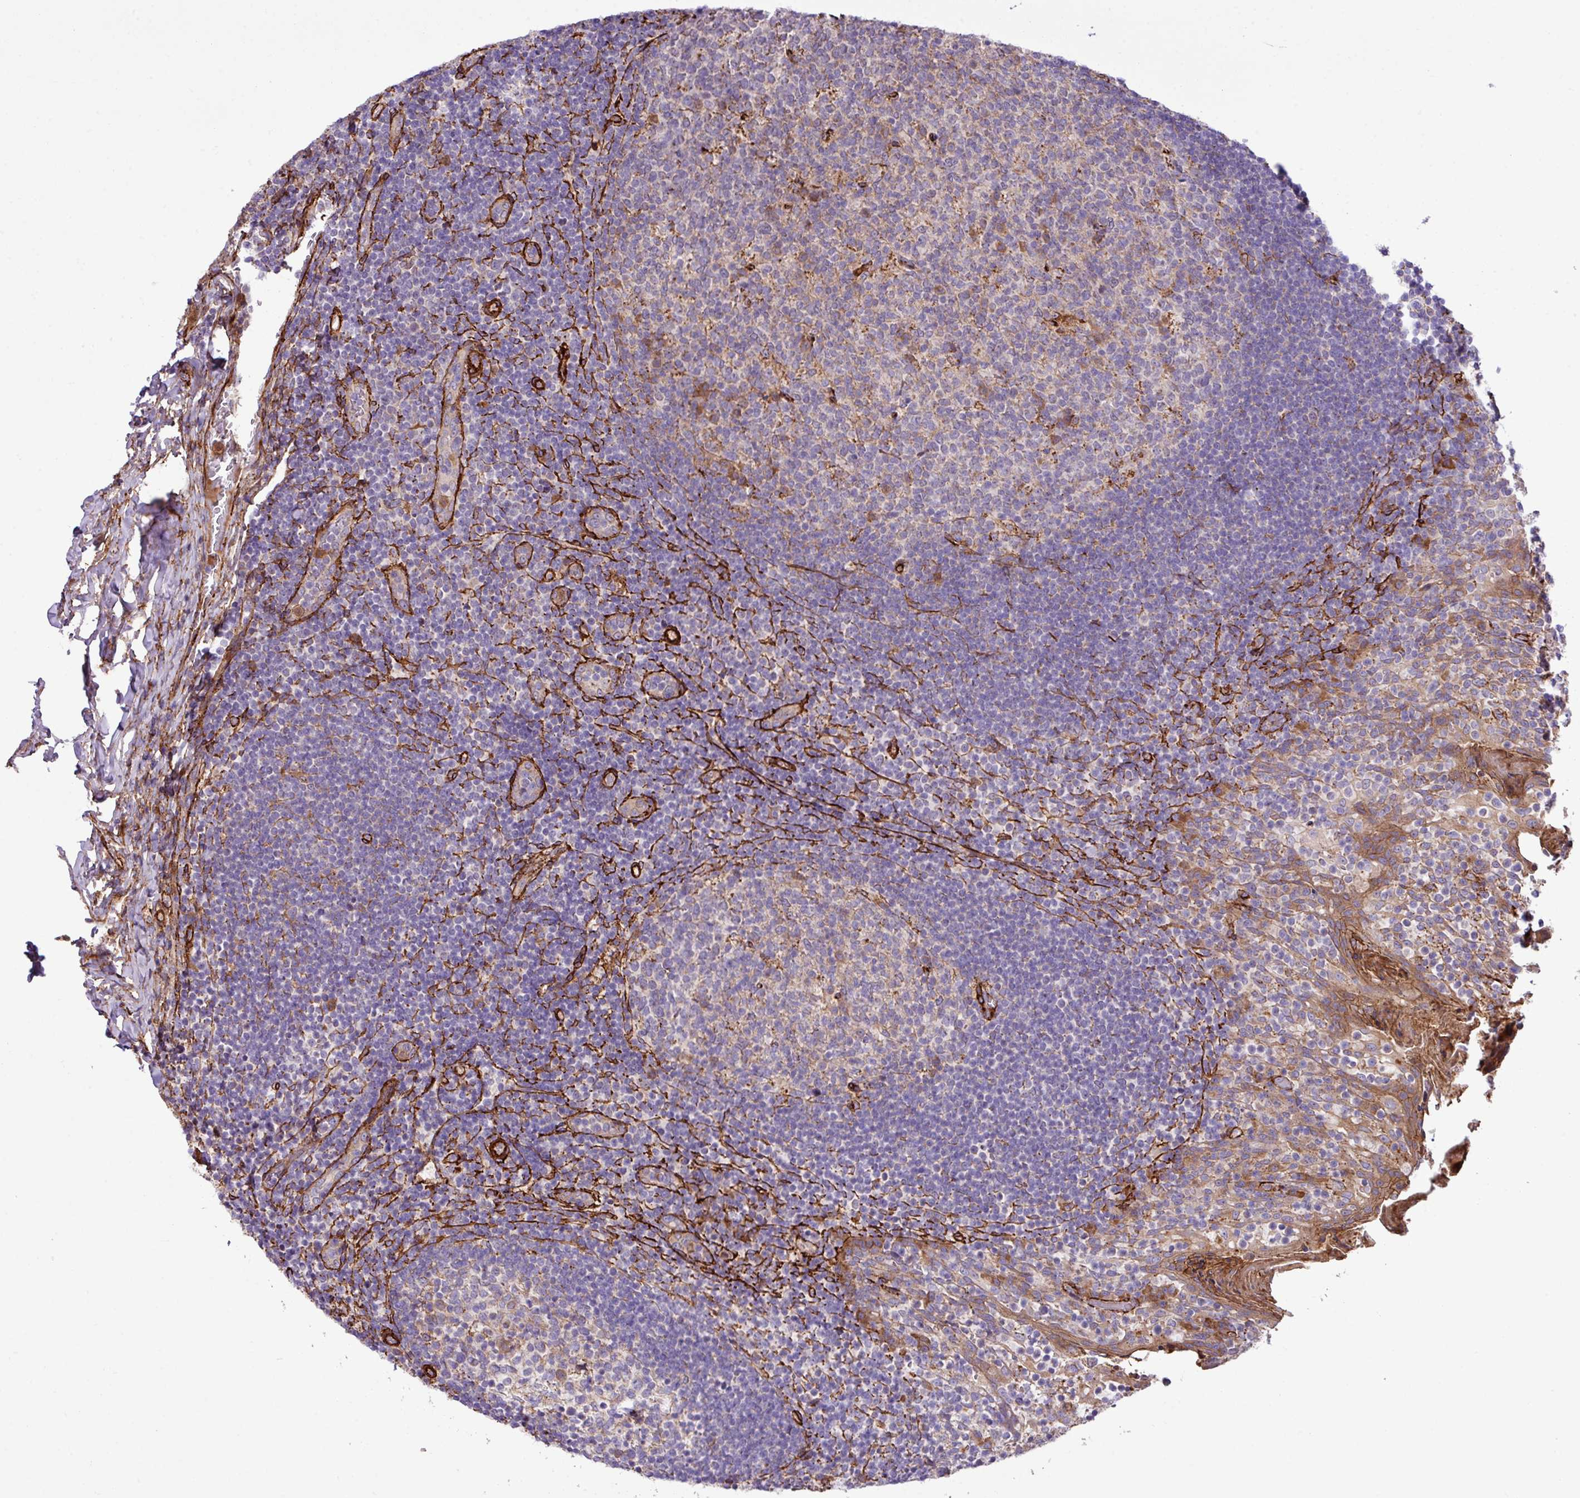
{"staining": {"intensity": "moderate", "quantity": "<25%", "location": "cytoplasmic/membranous"}, "tissue": "tonsil", "cell_type": "Germinal center cells", "image_type": "normal", "snomed": [{"axis": "morphology", "description": "Normal tissue, NOS"}, {"axis": "topography", "description": "Tonsil"}], "caption": "Moderate cytoplasmic/membranous protein positivity is appreciated in approximately <25% of germinal center cells in tonsil. The protein is stained brown, and the nuclei are stained in blue (DAB (3,3'-diaminobenzidine) IHC with brightfield microscopy, high magnification).", "gene": "FAM47E", "patient": {"sex": "female", "age": 10}}